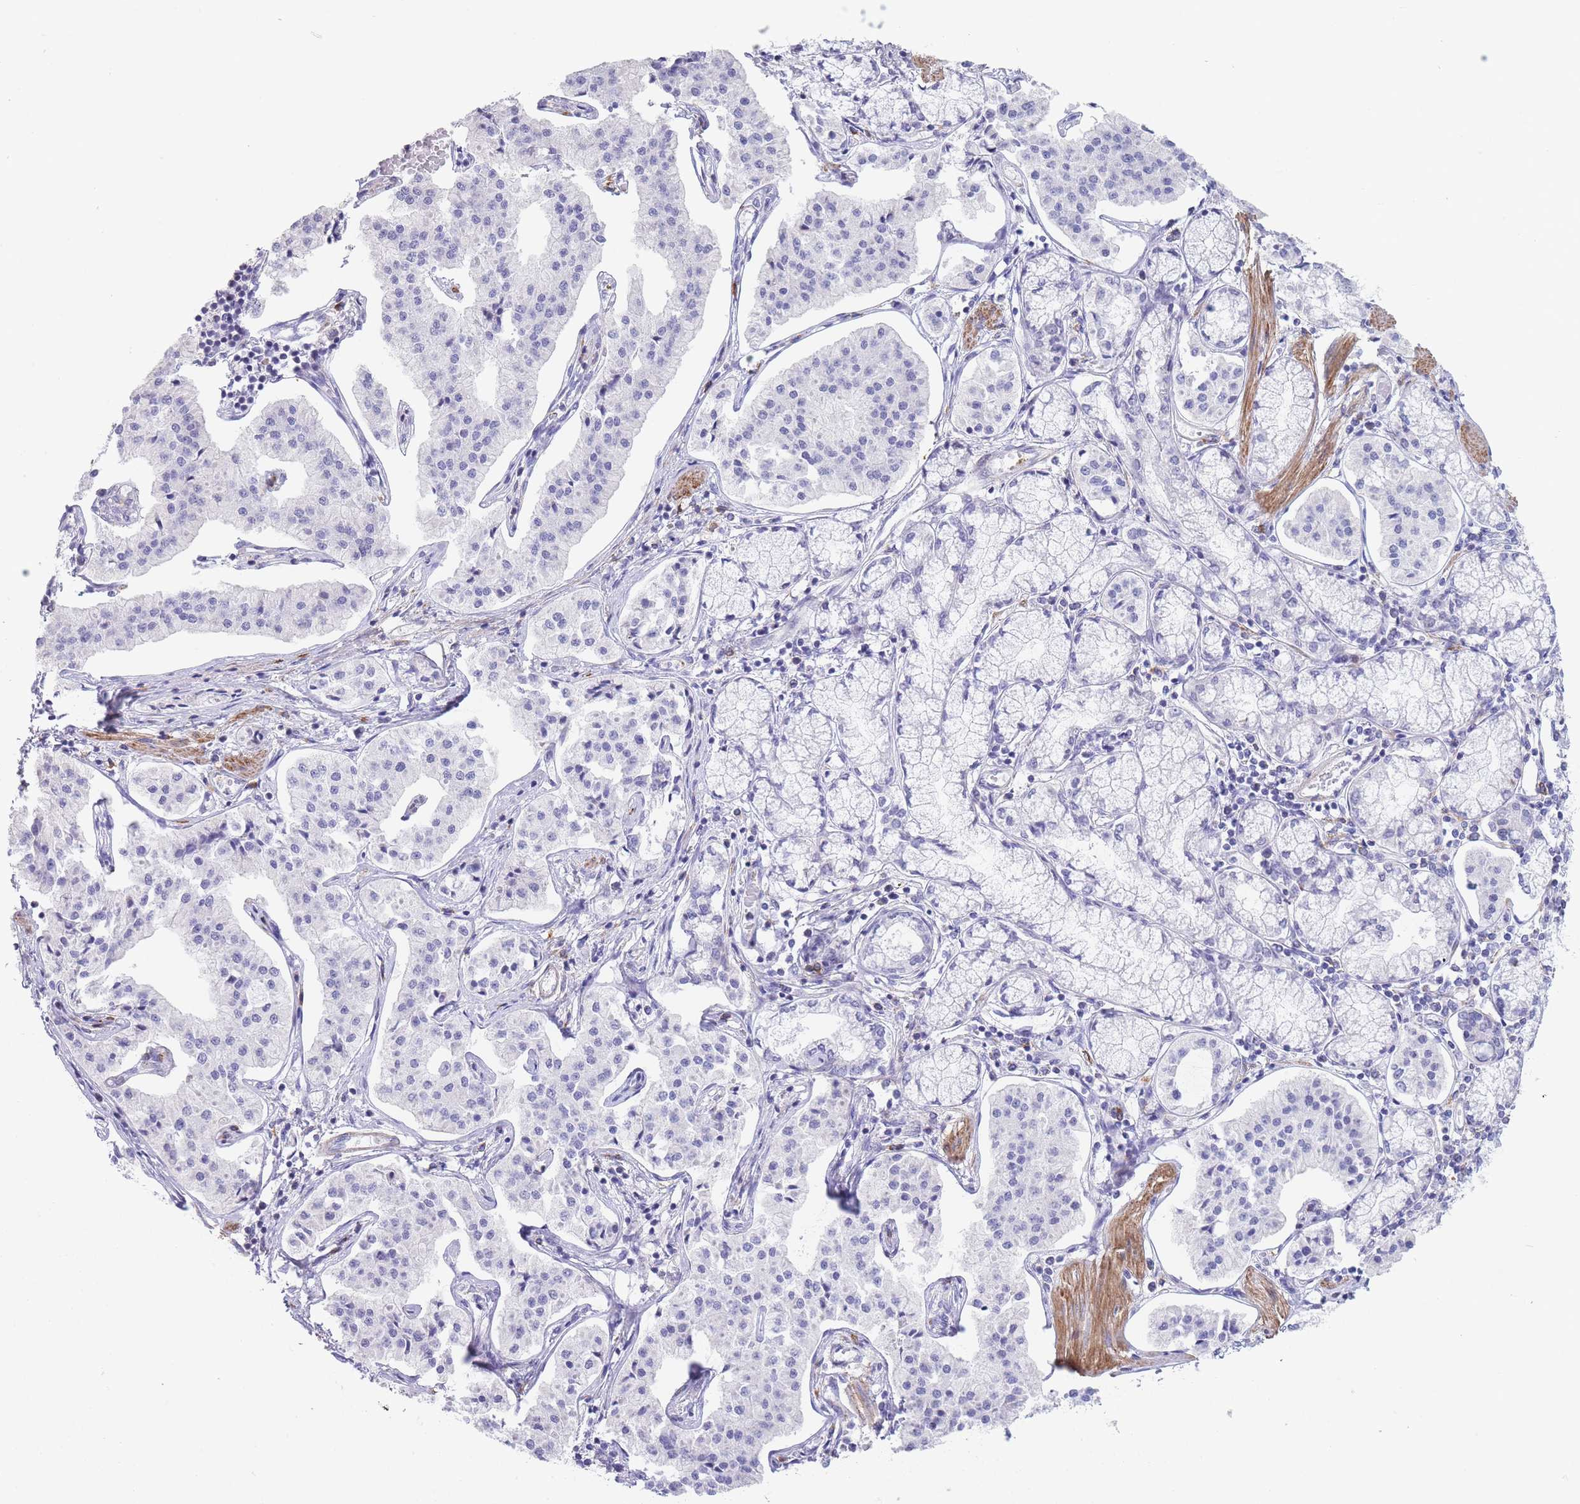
{"staining": {"intensity": "negative", "quantity": "none", "location": "none"}, "tissue": "pancreatic cancer", "cell_type": "Tumor cells", "image_type": "cancer", "snomed": [{"axis": "morphology", "description": "Adenocarcinoma, NOS"}, {"axis": "topography", "description": "Pancreas"}], "caption": "Pancreatic adenocarcinoma was stained to show a protein in brown. There is no significant staining in tumor cells.", "gene": "ASAP3", "patient": {"sex": "female", "age": 50}}